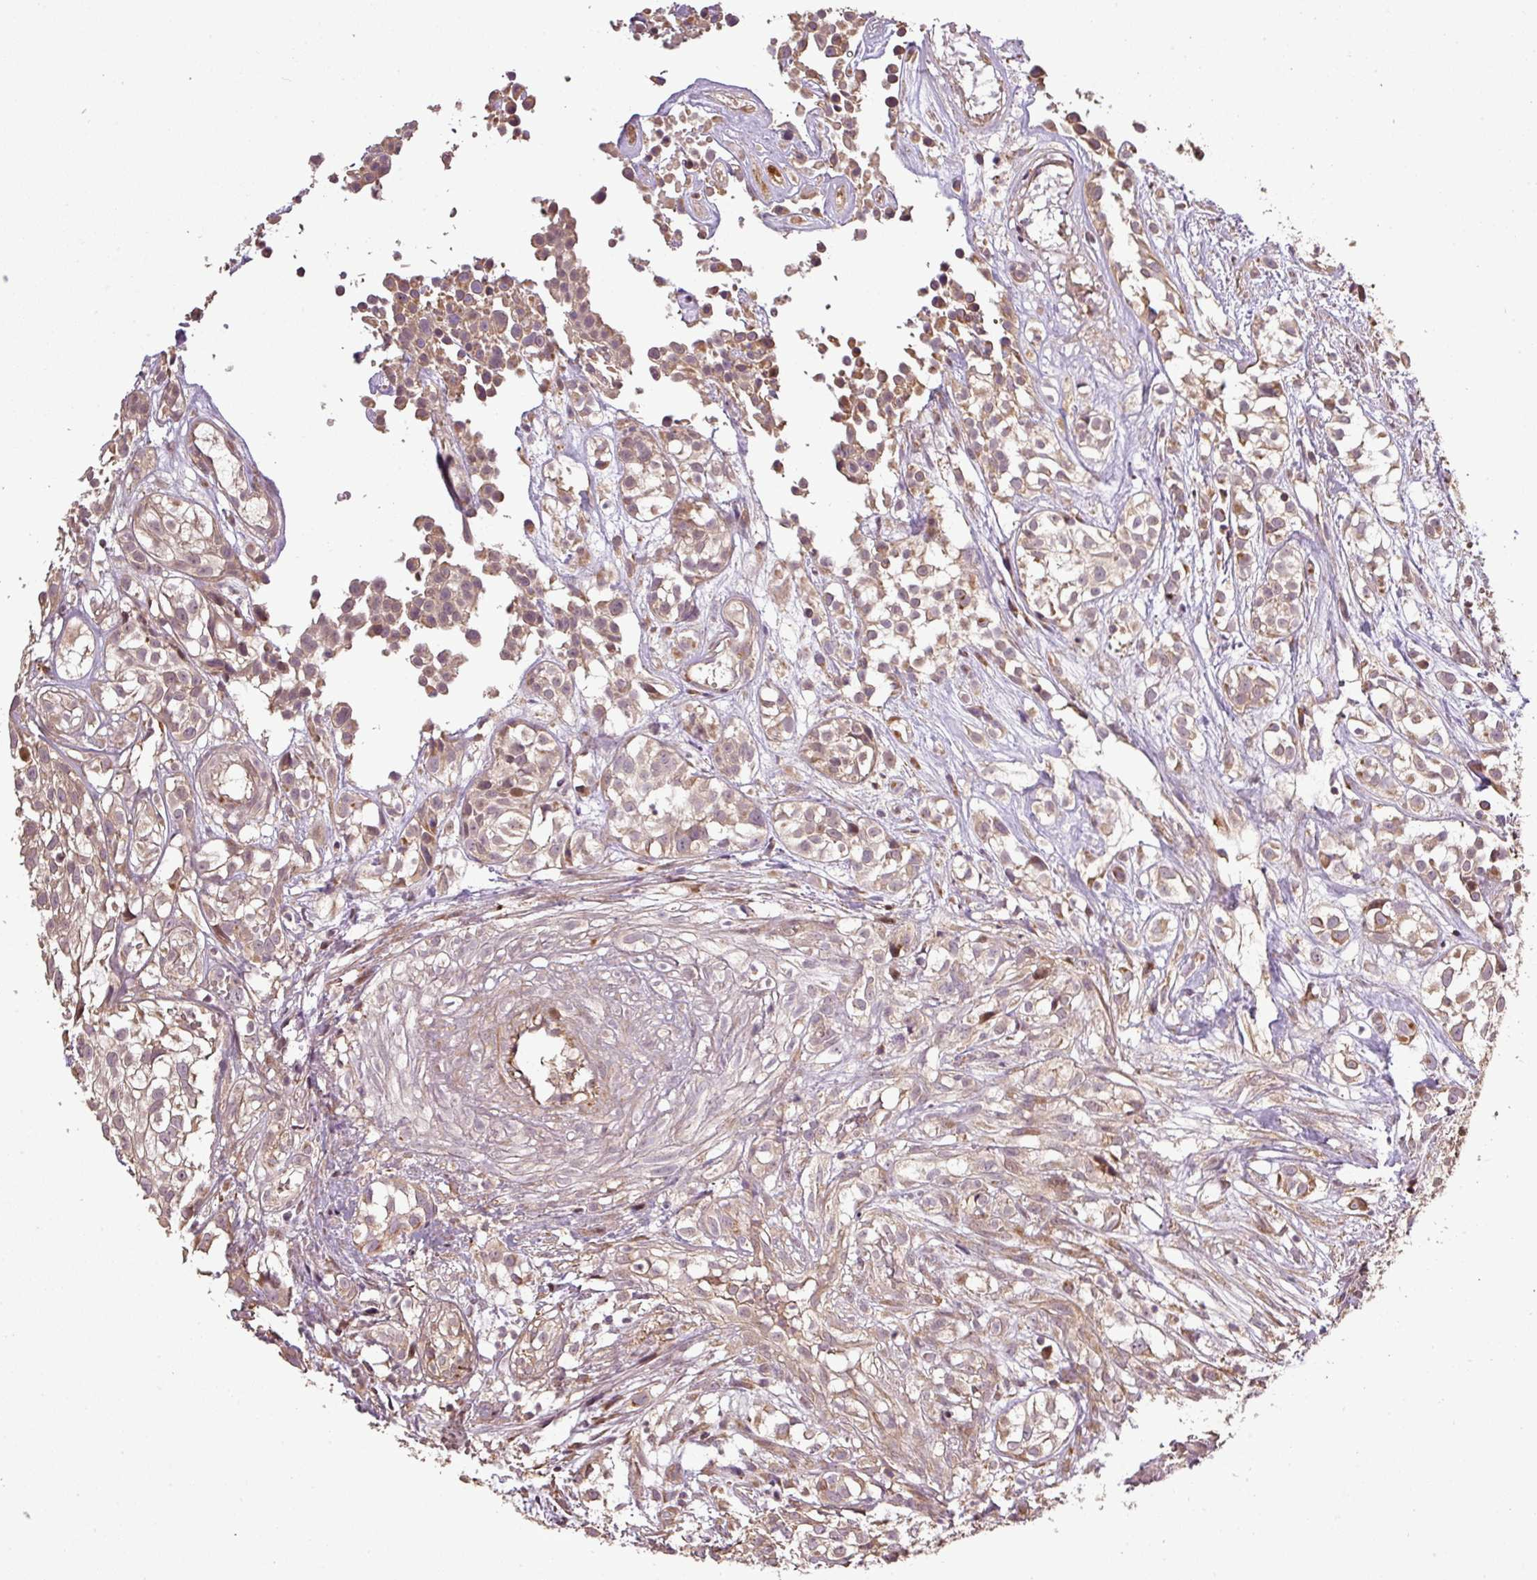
{"staining": {"intensity": "moderate", "quantity": "25%-75%", "location": "cytoplasmic/membranous"}, "tissue": "urothelial cancer", "cell_type": "Tumor cells", "image_type": "cancer", "snomed": [{"axis": "morphology", "description": "Urothelial carcinoma, High grade"}, {"axis": "topography", "description": "Urinary bladder"}], "caption": "Moderate cytoplasmic/membranous staining is seen in about 25%-75% of tumor cells in urothelial carcinoma (high-grade). (Brightfield microscopy of DAB IHC at high magnification).", "gene": "FAIM", "patient": {"sex": "male", "age": 56}}